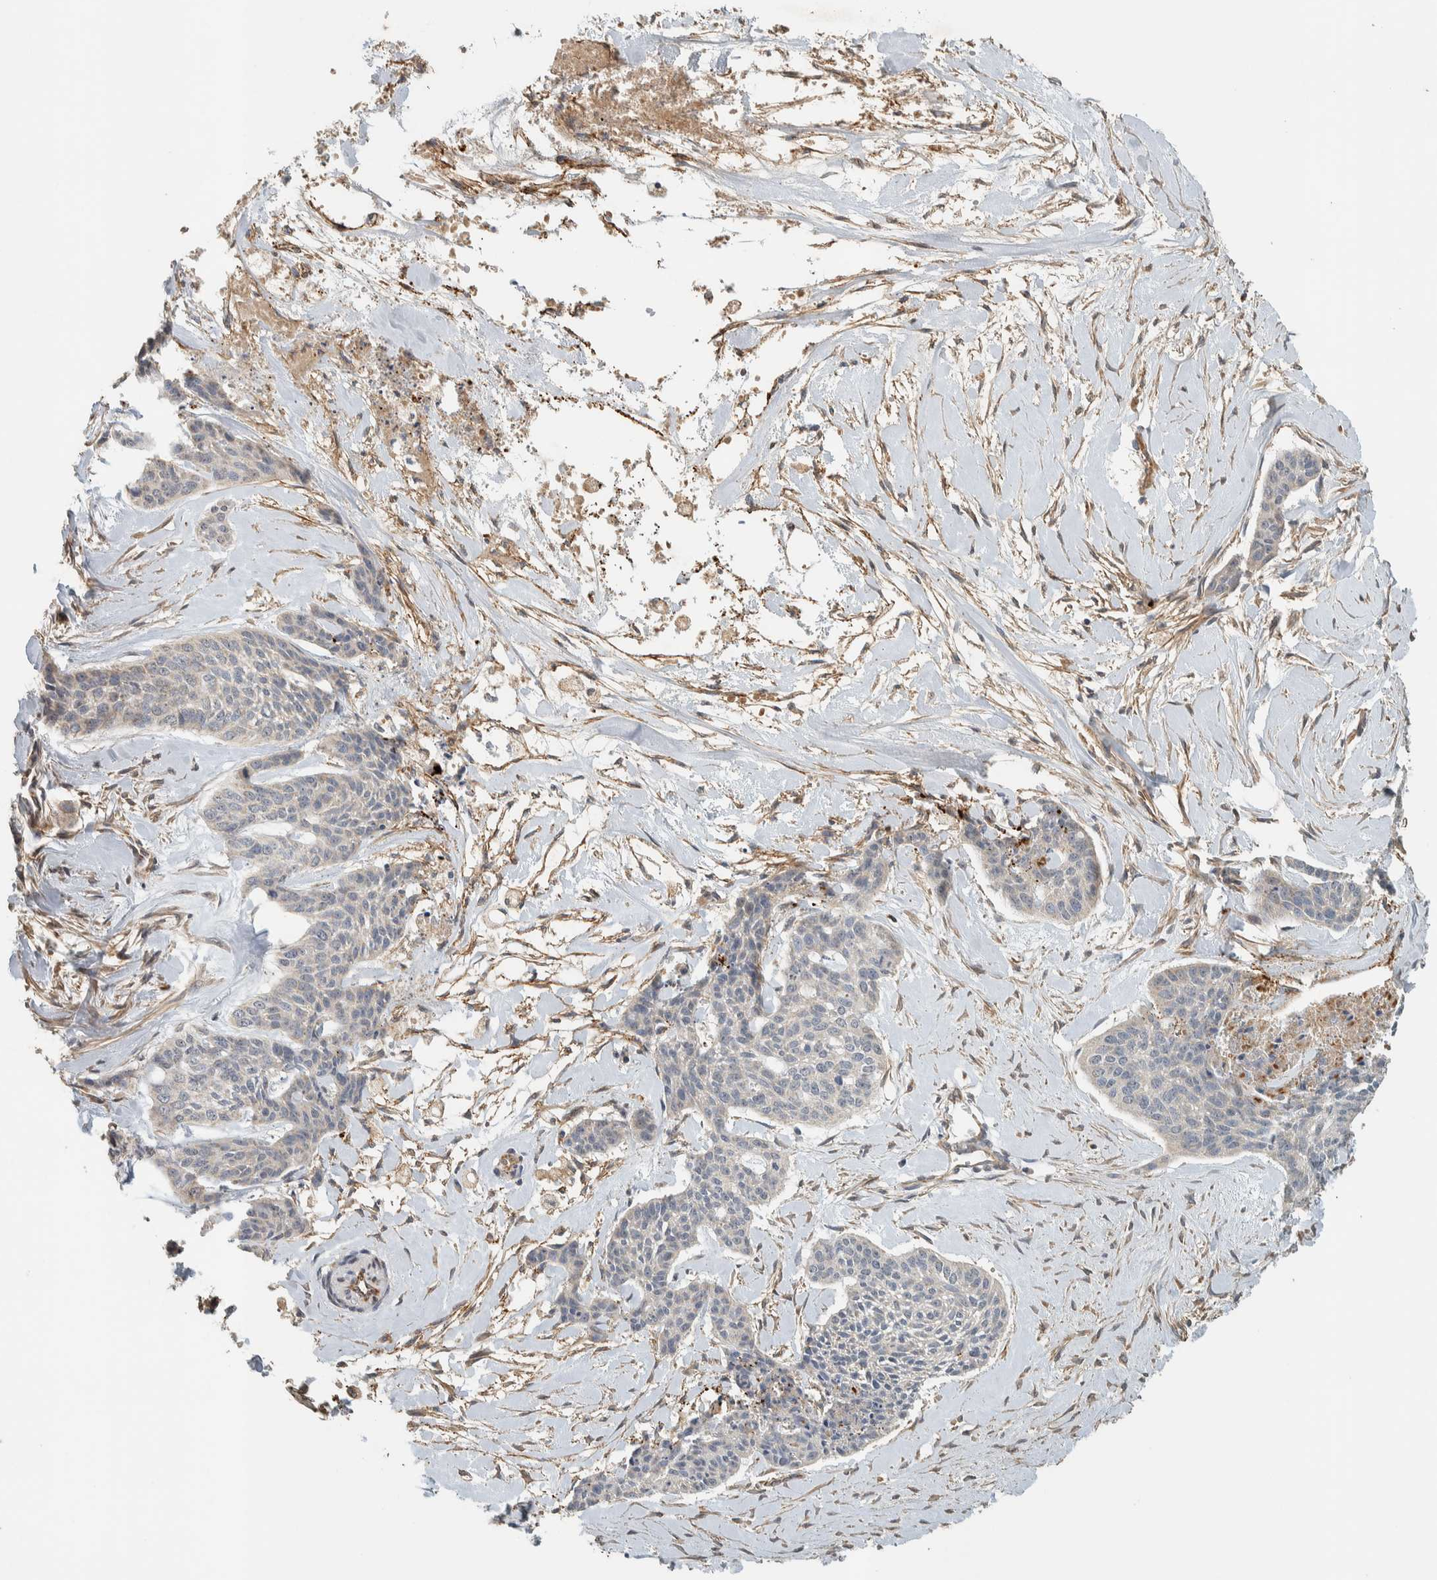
{"staining": {"intensity": "negative", "quantity": "none", "location": "none"}, "tissue": "skin cancer", "cell_type": "Tumor cells", "image_type": "cancer", "snomed": [{"axis": "morphology", "description": "Basal cell carcinoma"}, {"axis": "topography", "description": "Skin"}], "caption": "Tumor cells are negative for brown protein staining in skin cancer.", "gene": "PDE7B", "patient": {"sex": "female", "age": 64}}